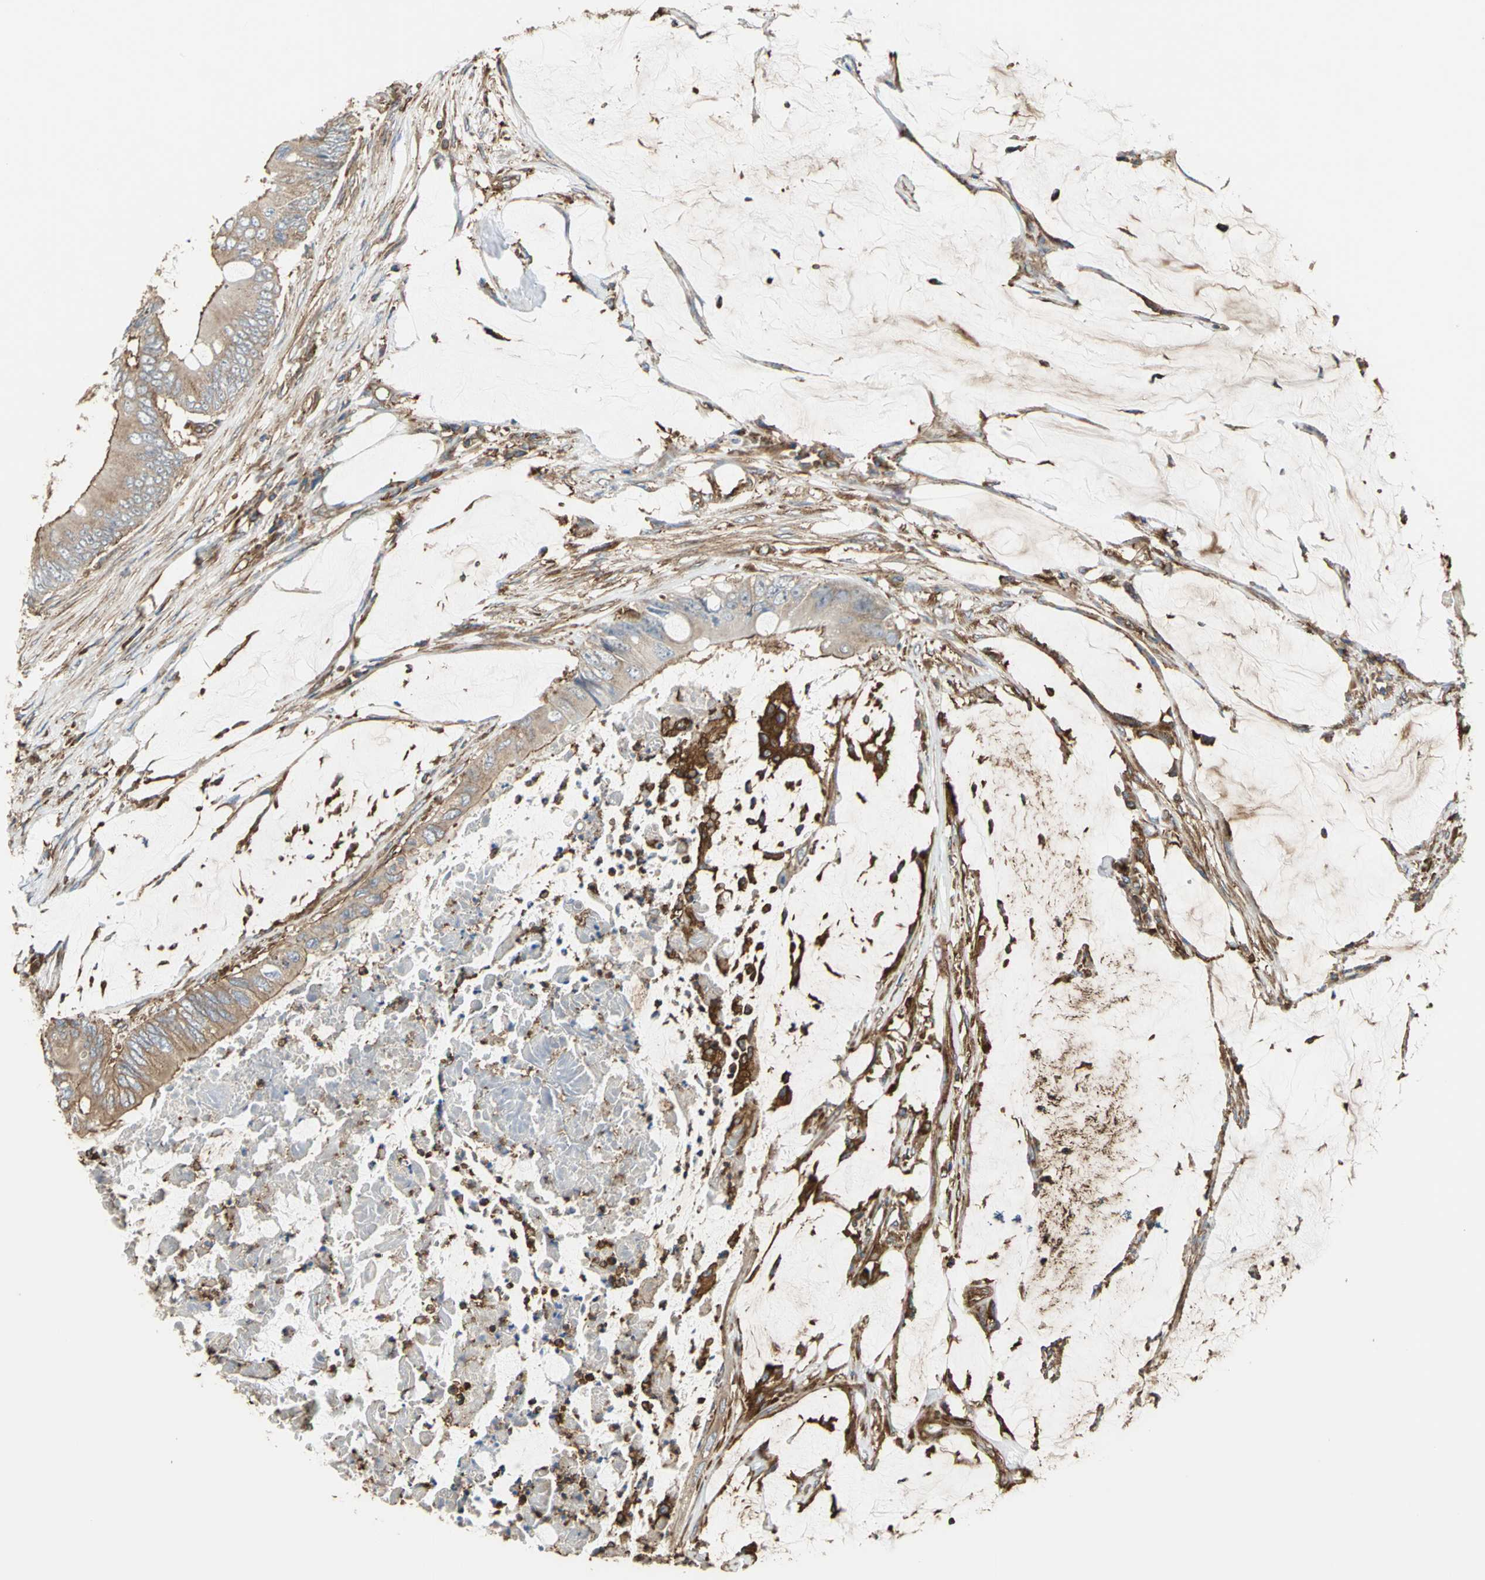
{"staining": {"intensity": "moderate", "quantity": ">75%", "location": "cytoplasmic/membranous"}, "tissue": "colorectal cancer", "cell_type": "Tumor cells", "image_type": "cancer", "snomed": [{"axis": "morphology", "description": "Normal tissue, NOS"}, {"axis": "morphology", "description": "Adenocarcinoma, NOS"}, {"axis": "topography", "description": "Rectum"}, {"axis": "topography", "description": "Peripheral nerve tissue"}], "caption": "Colorectal cancer stained for a protein (brown) demonstrates moderate cytoplasmic/membranous positive positivity in approximately >75% of tumor cells.", "gene": "TLN1", "patient": {"sex": "female", "age": 77}}